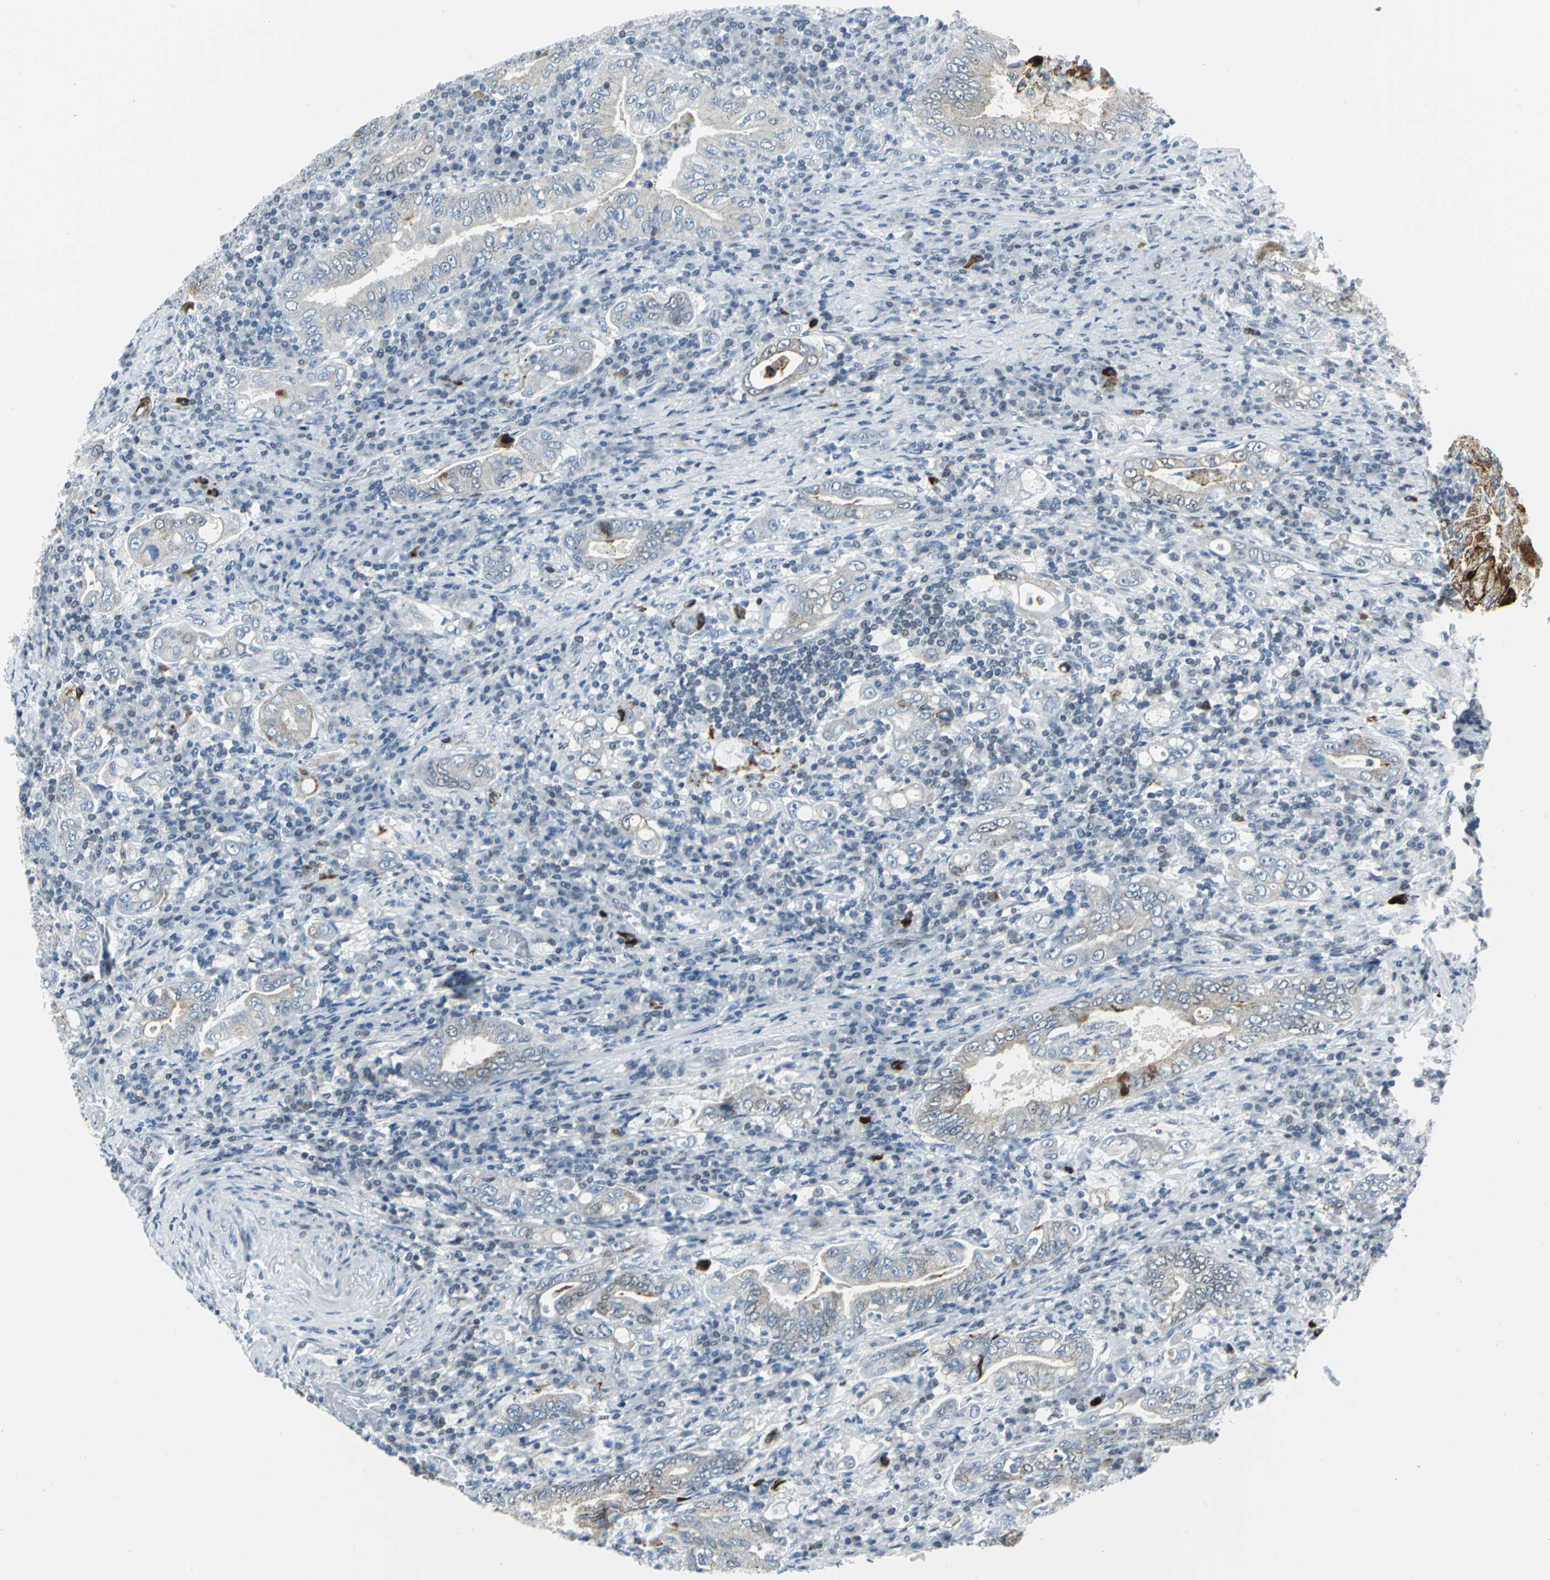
{"staining": {"intensity": "weak", "quantity": "<25%", "location": "cytoplasmic/membranous"}, "tissue": "stomach cancer", "cell_type": "Tumor cells", "image_type": "cancer", "snomed": [{"axis": "morphology", "description": "Normal tissue, NOS"}, {"axis": "morphology", "description": "Adenocarcinoma, NOS"}, {"axis": "topography", "description": "Esophagus"}, {"axis": "topography", "description": "Stomach, upper"}, {"axis": "topography", "description": "Peripheral nerve tissue"}], "caption": "The histopathology image reveals no significant expression in tumor cells of stomach cancer.", "gene": "SNUPN", "patient": {"sex": "male", "age": 62}}